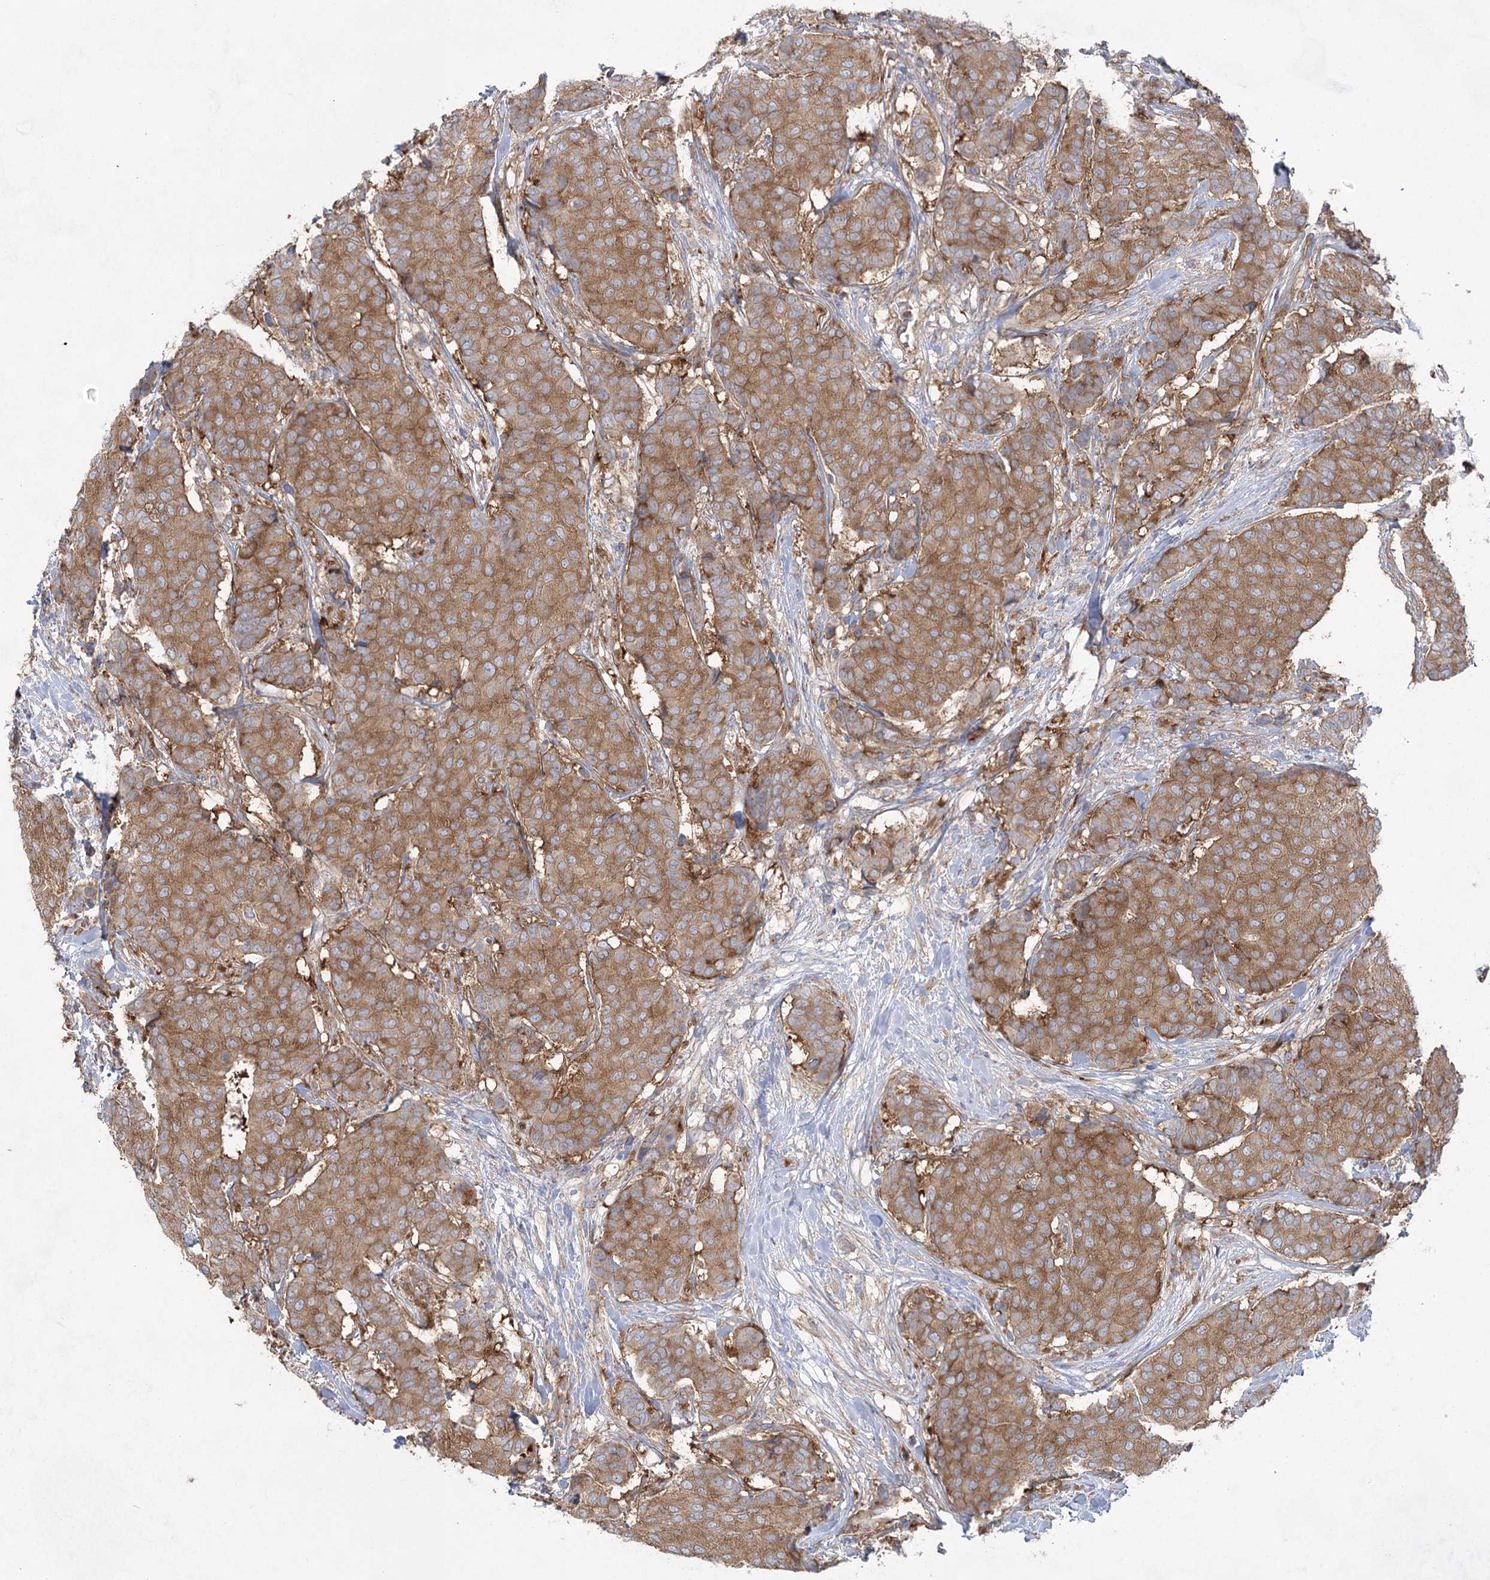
{"staining": {"intensity": "moderate", "quantity": ">75%", "location": "cytoplasmic/membranous"}, "tissue": "breast cancer", "cell_type": "Tumor cells", "image_type": "cancer", "snomed": [{"axis": "morphology", "description": "Duct carcinoma"}, {"axis": "topography", "description": "Breast"}], "caption": "Breast intraductal carcinoma tissue shows moderate cytoplasmic/membranous staining in about >75% of tumor cells, visualized by immunohistochemistry.", "gene": "EIF3A", "patient": {"sex": "female", "age": 75}}